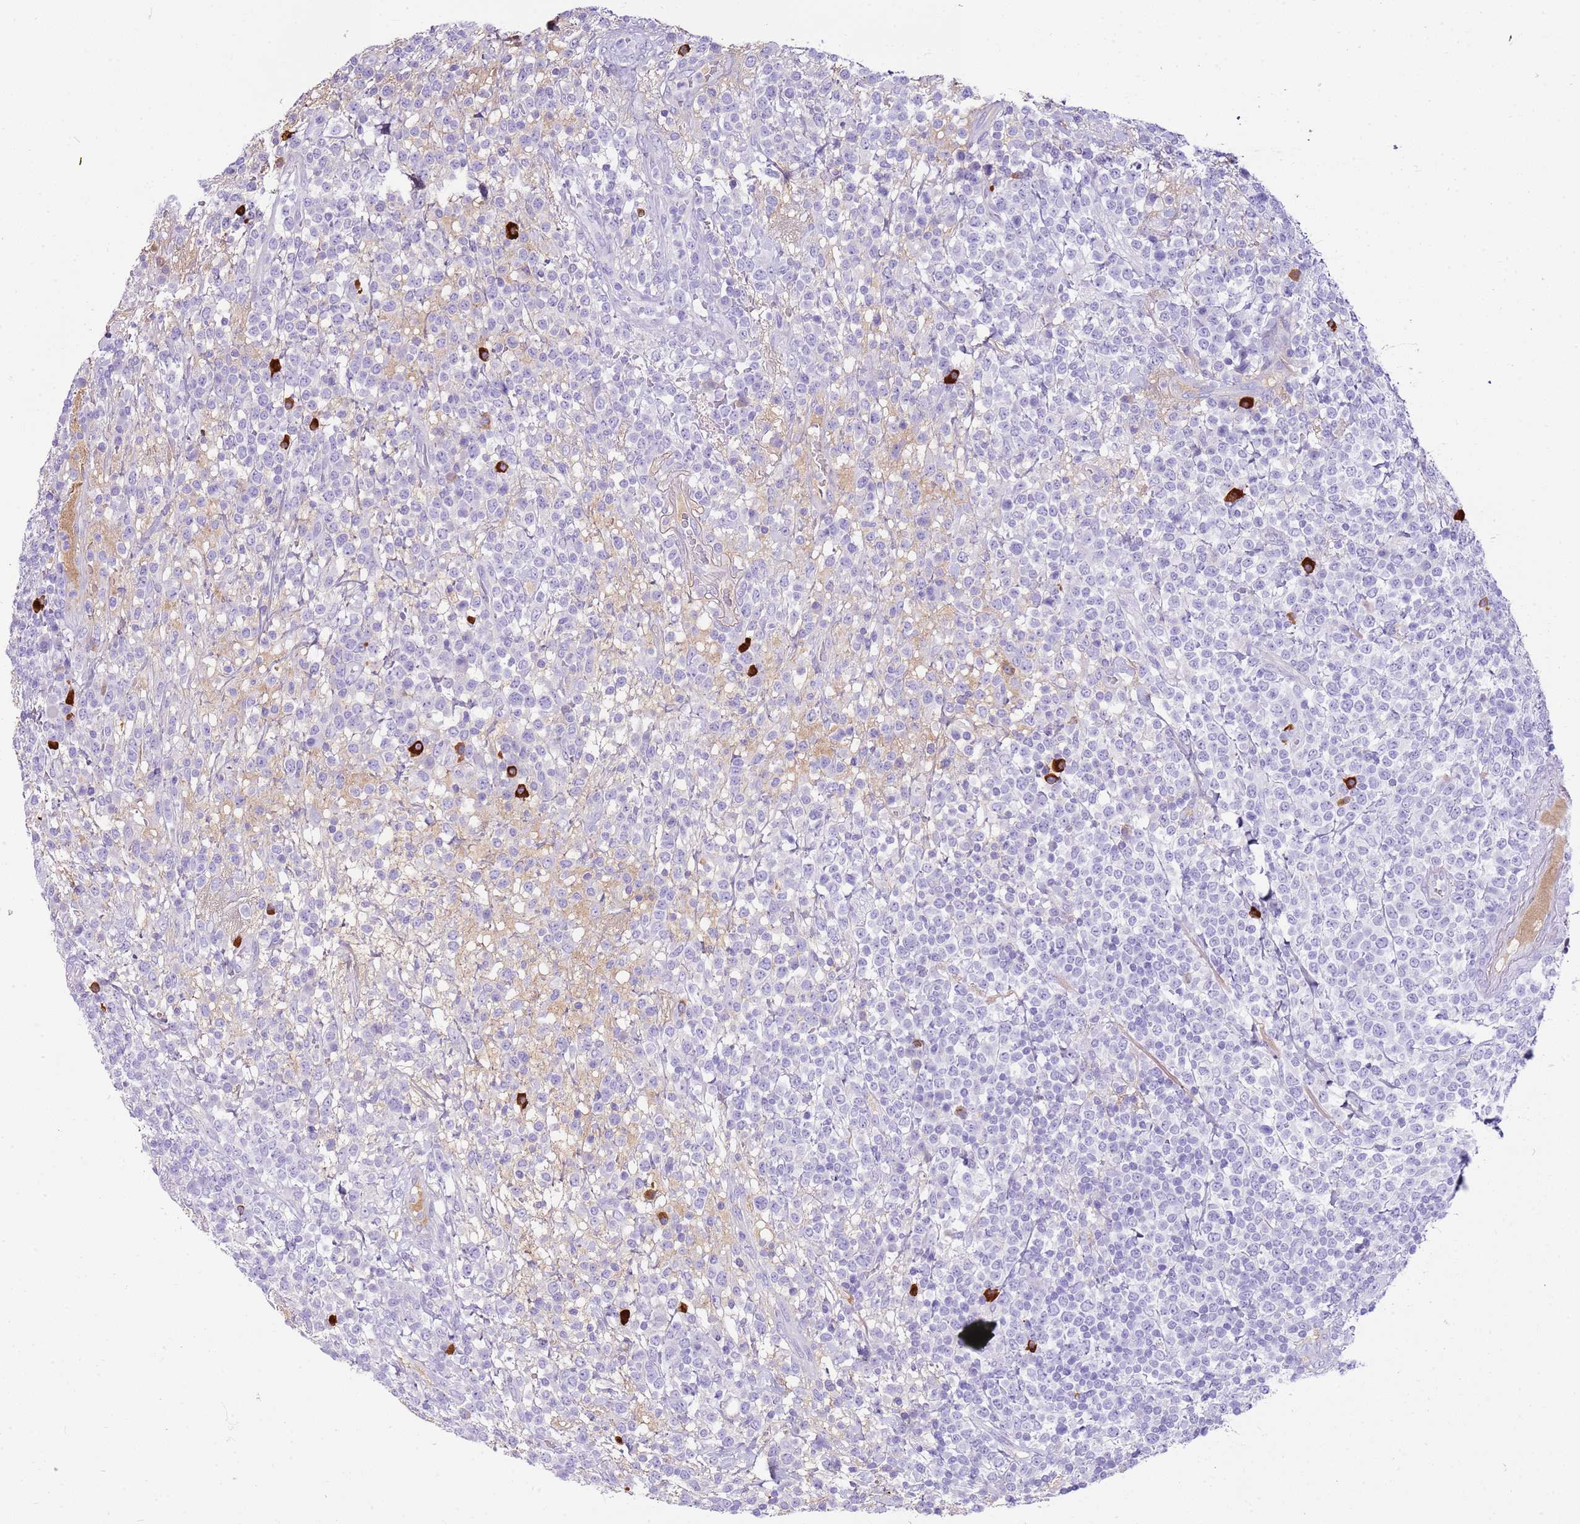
{"staining": {"intensity": "negative", "quantity": "none", "location": "none"}, "tissue": "lymphoma", "cell_type": "Tumor cells", "image_type": "cancer", "snomed": [{"axis": "morphology", "description": "Malignant lymphoma, non-Hodgkin's type, High grade"}, {"axis": "topography", "description": "Colon"}], "caption": "IHC micrograph of neoplastic tissue: high-grade malignant lymphoma, non-Hodgkin's type stained with DAB (3,3'-diaminobenzidine) displays no significant protein positivity in tumor cells.", "gene": "IGKV3D-11", "patient": {"sex": "female", "age": 53}}